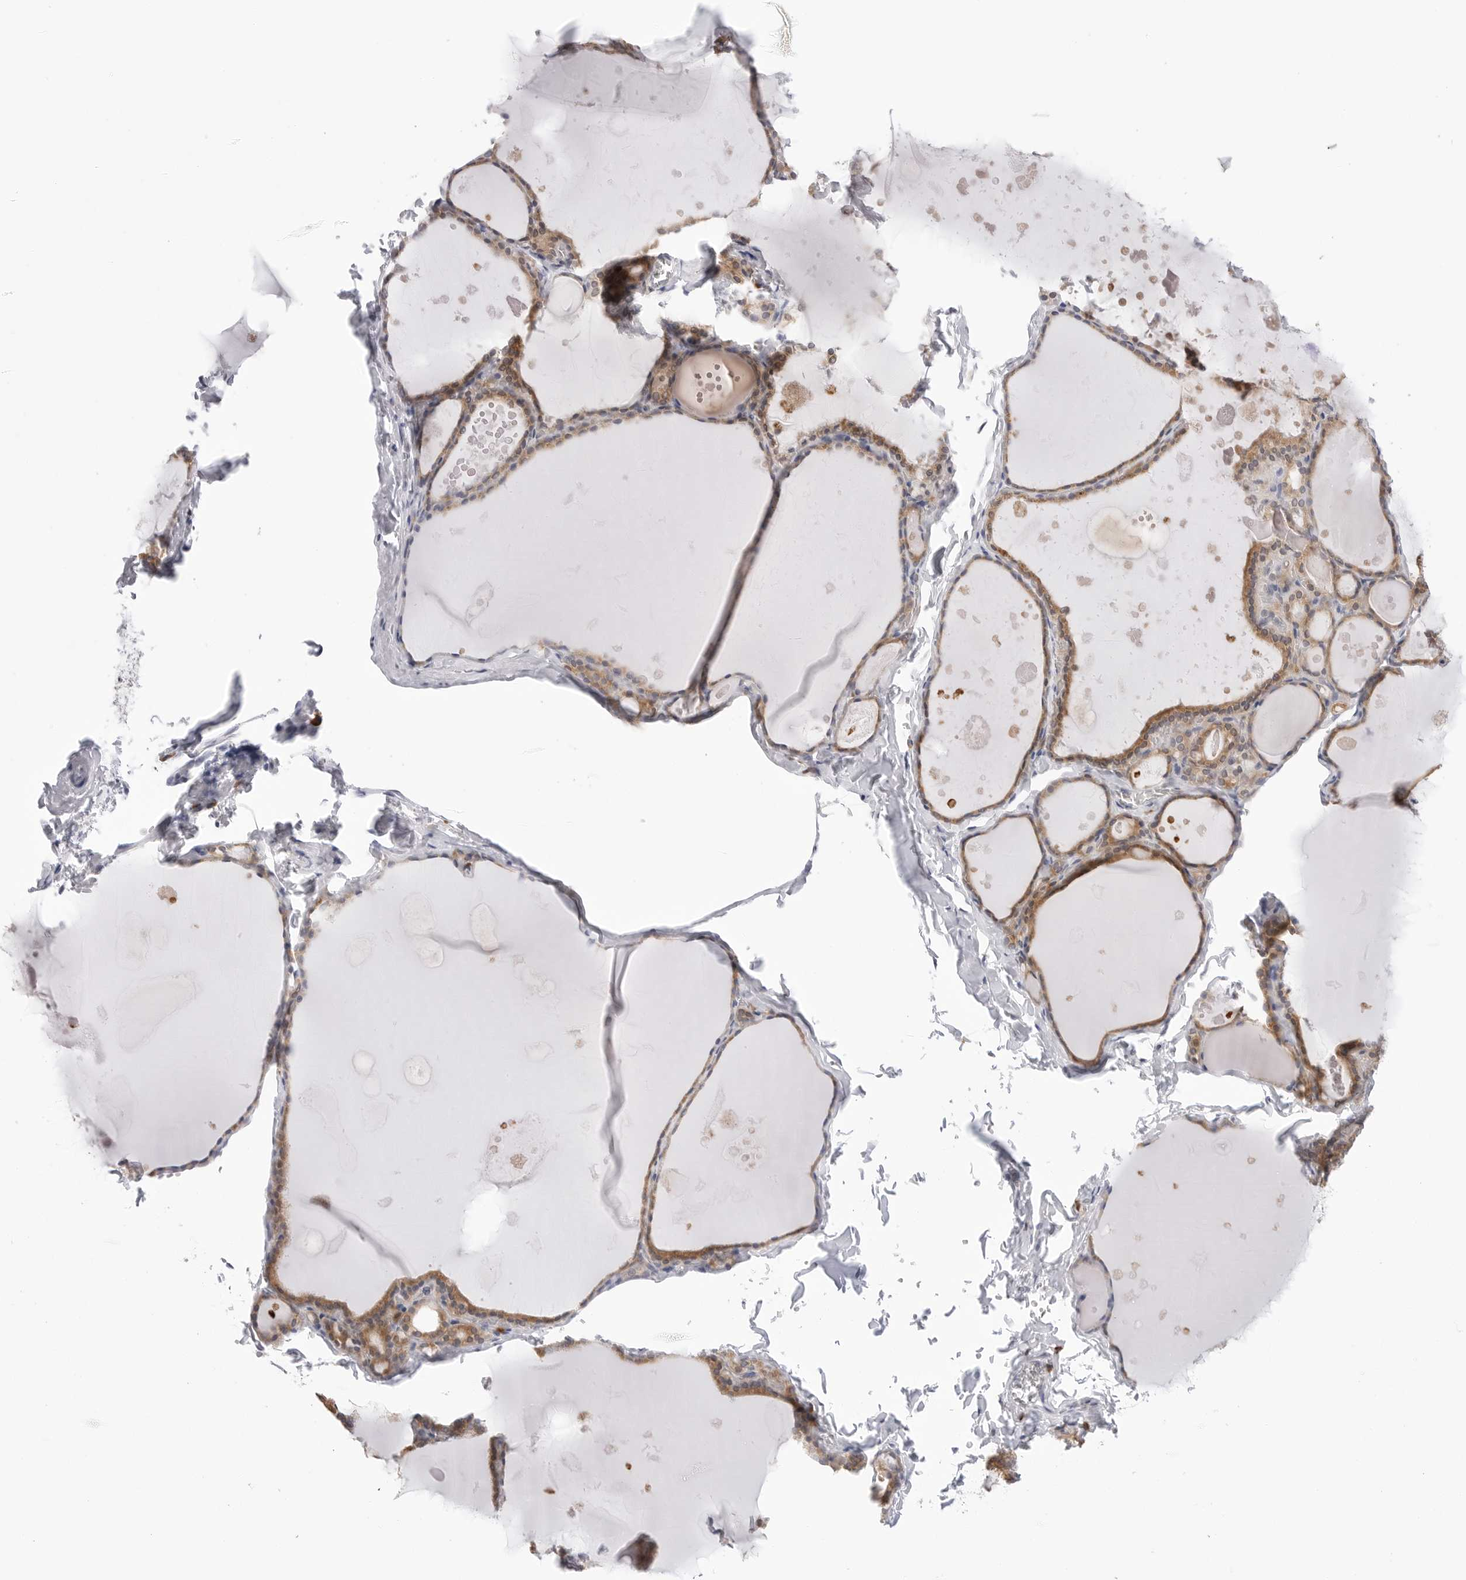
{"staining": {"intensity": "moderate", "quantity": ">75%", "location": "cytoplasmic/membranous"}, "tissue": "thyroid gland", "cell_type": "Glandular cells", "image_type": "normal", "snomed": [{"axis": "morphology", "description": "Normal tissue, NOS"}, {"axis": "topography", "description": "Thyroid gland"}], "caption": "Unremarkable thyroid gland exhibits moderate cytoplasmic/membranous staining in approximately >75% of glandular cells, visualized by immunohistochemistry. (Brightfield microscopy of DAB IHC at high magnification).", "gene": "RPN1", "patient": {"sex": "male", "age": 56}}